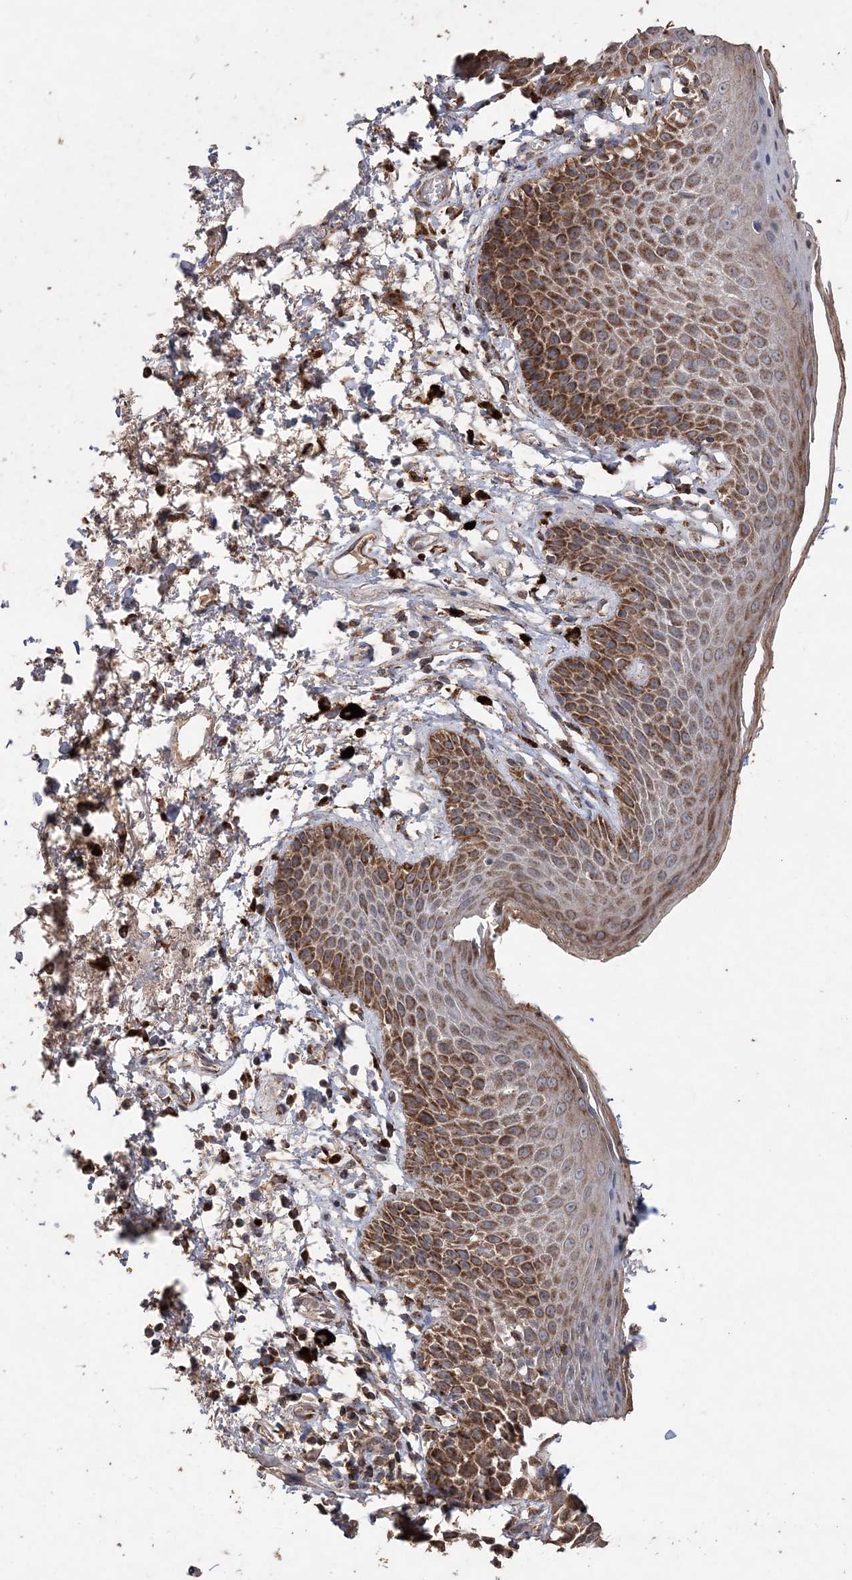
{"staining": {"intensity": "strong", "quantity": "25%-75%", "location": "cytoplasmic/membranous"}, "tissue": "skin", "cell_type": "Epidermal cells", "image_type": "normal", "snomed": [{"axis": "morphology", "description": "Normal tissue, NOS"}, {"axis": "topography", "description": "Anal"}], "caption": "Skin stained for a protein (brown) shows strong cytoplasmic/membranous positive positivity in about 25%-75% of epidermal cells.", "gene": "POC5", "patient": {"sex": "male", "age": 74}}